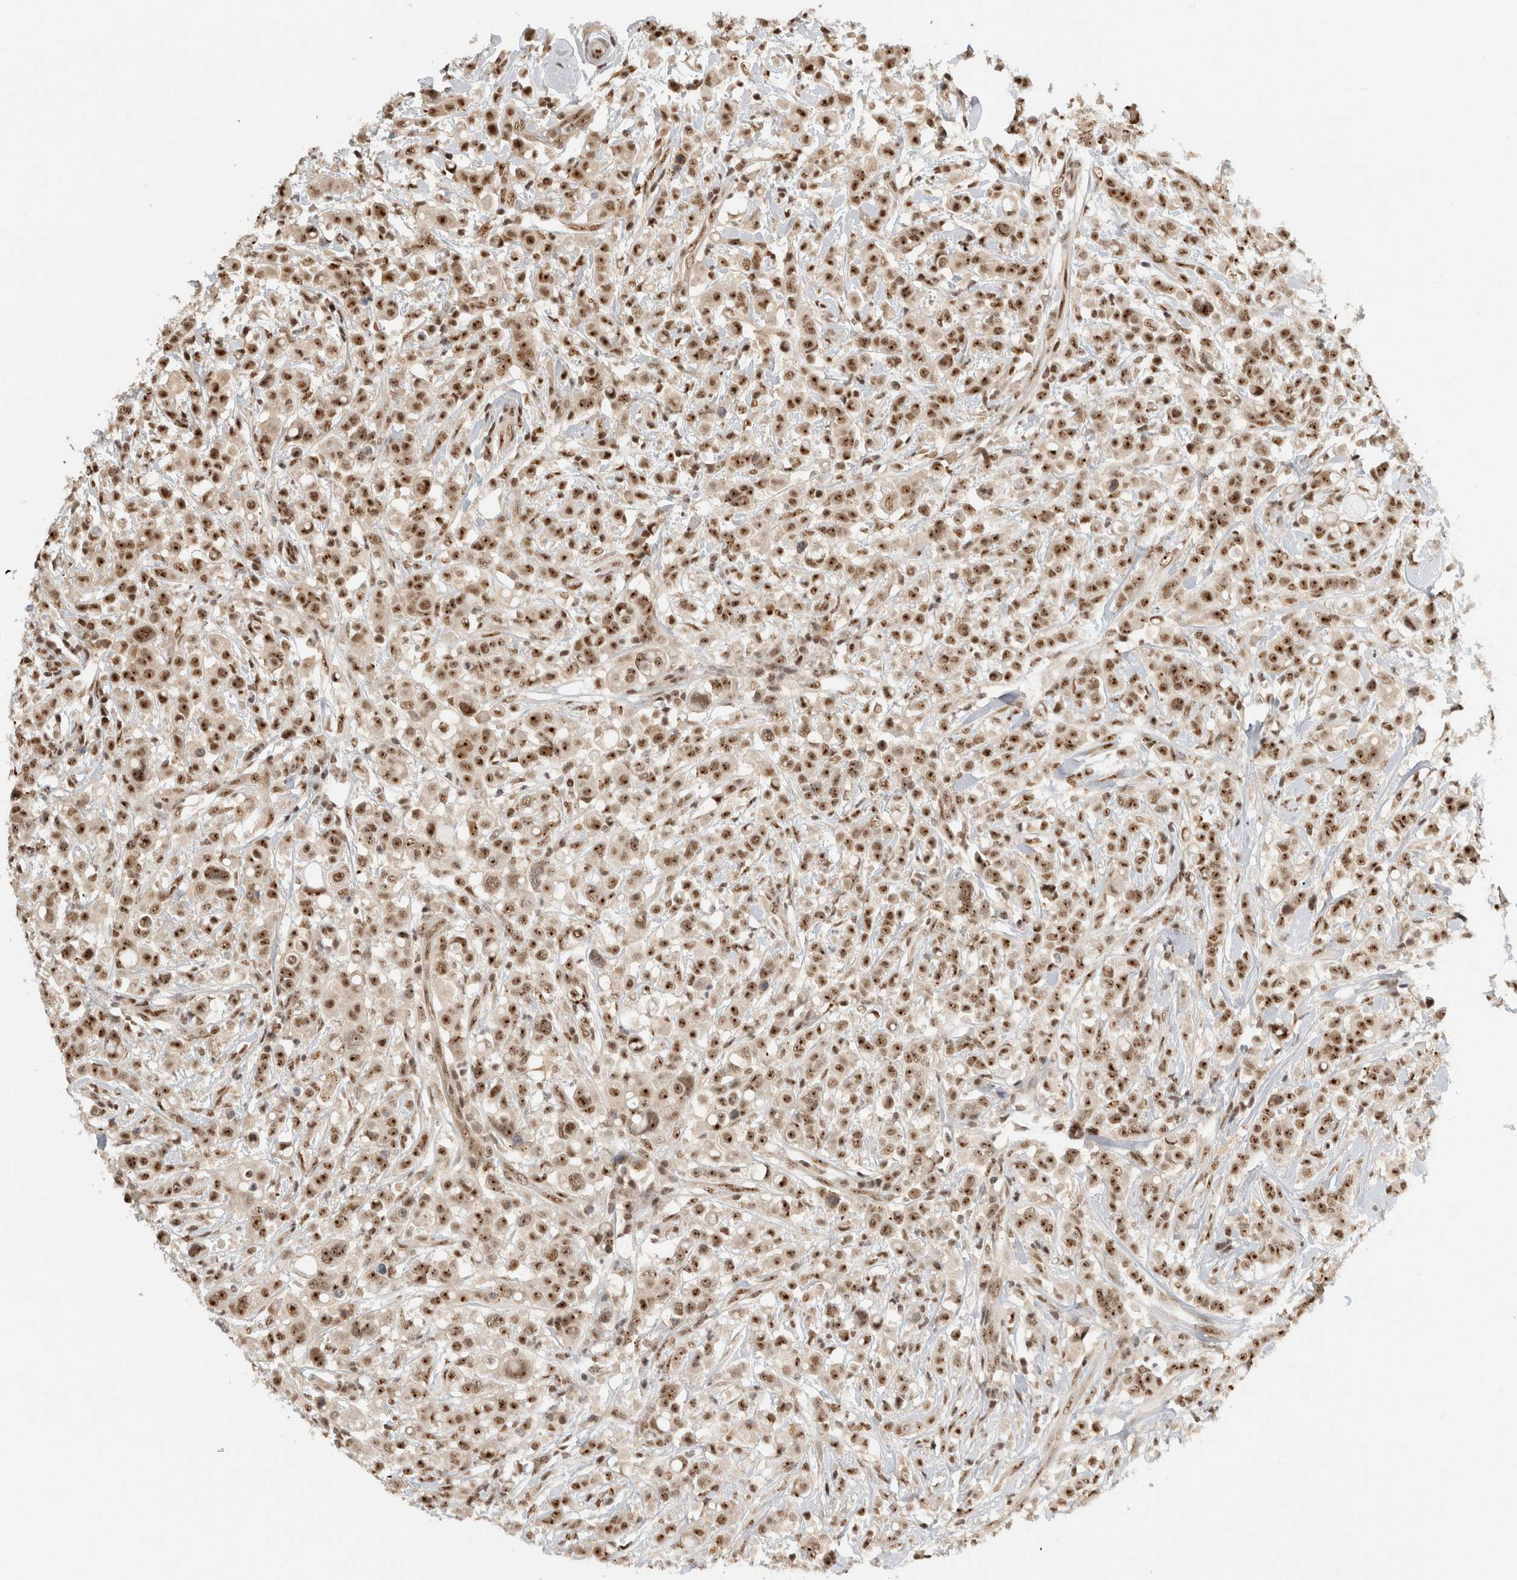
{"staining": {"intensity": "strong", "quantity": ">75%", "location": "nuclear"}, "tissue": "breast cancer", "cell_type": "Tumor cells", "image_type": "cancer", "snomed": [{"axis": "morphology", "description": "Duct carcinoma"}, {"axis": "topography", "description": "Breast"}], "caption": "Protein expression analysis of human breast intraductal carcinoma reveals strong nuclear positivity in about >75% of tumor cells.", "gene": "EBNA1BP2", "patient": {"sex": "female", "age": 27}}